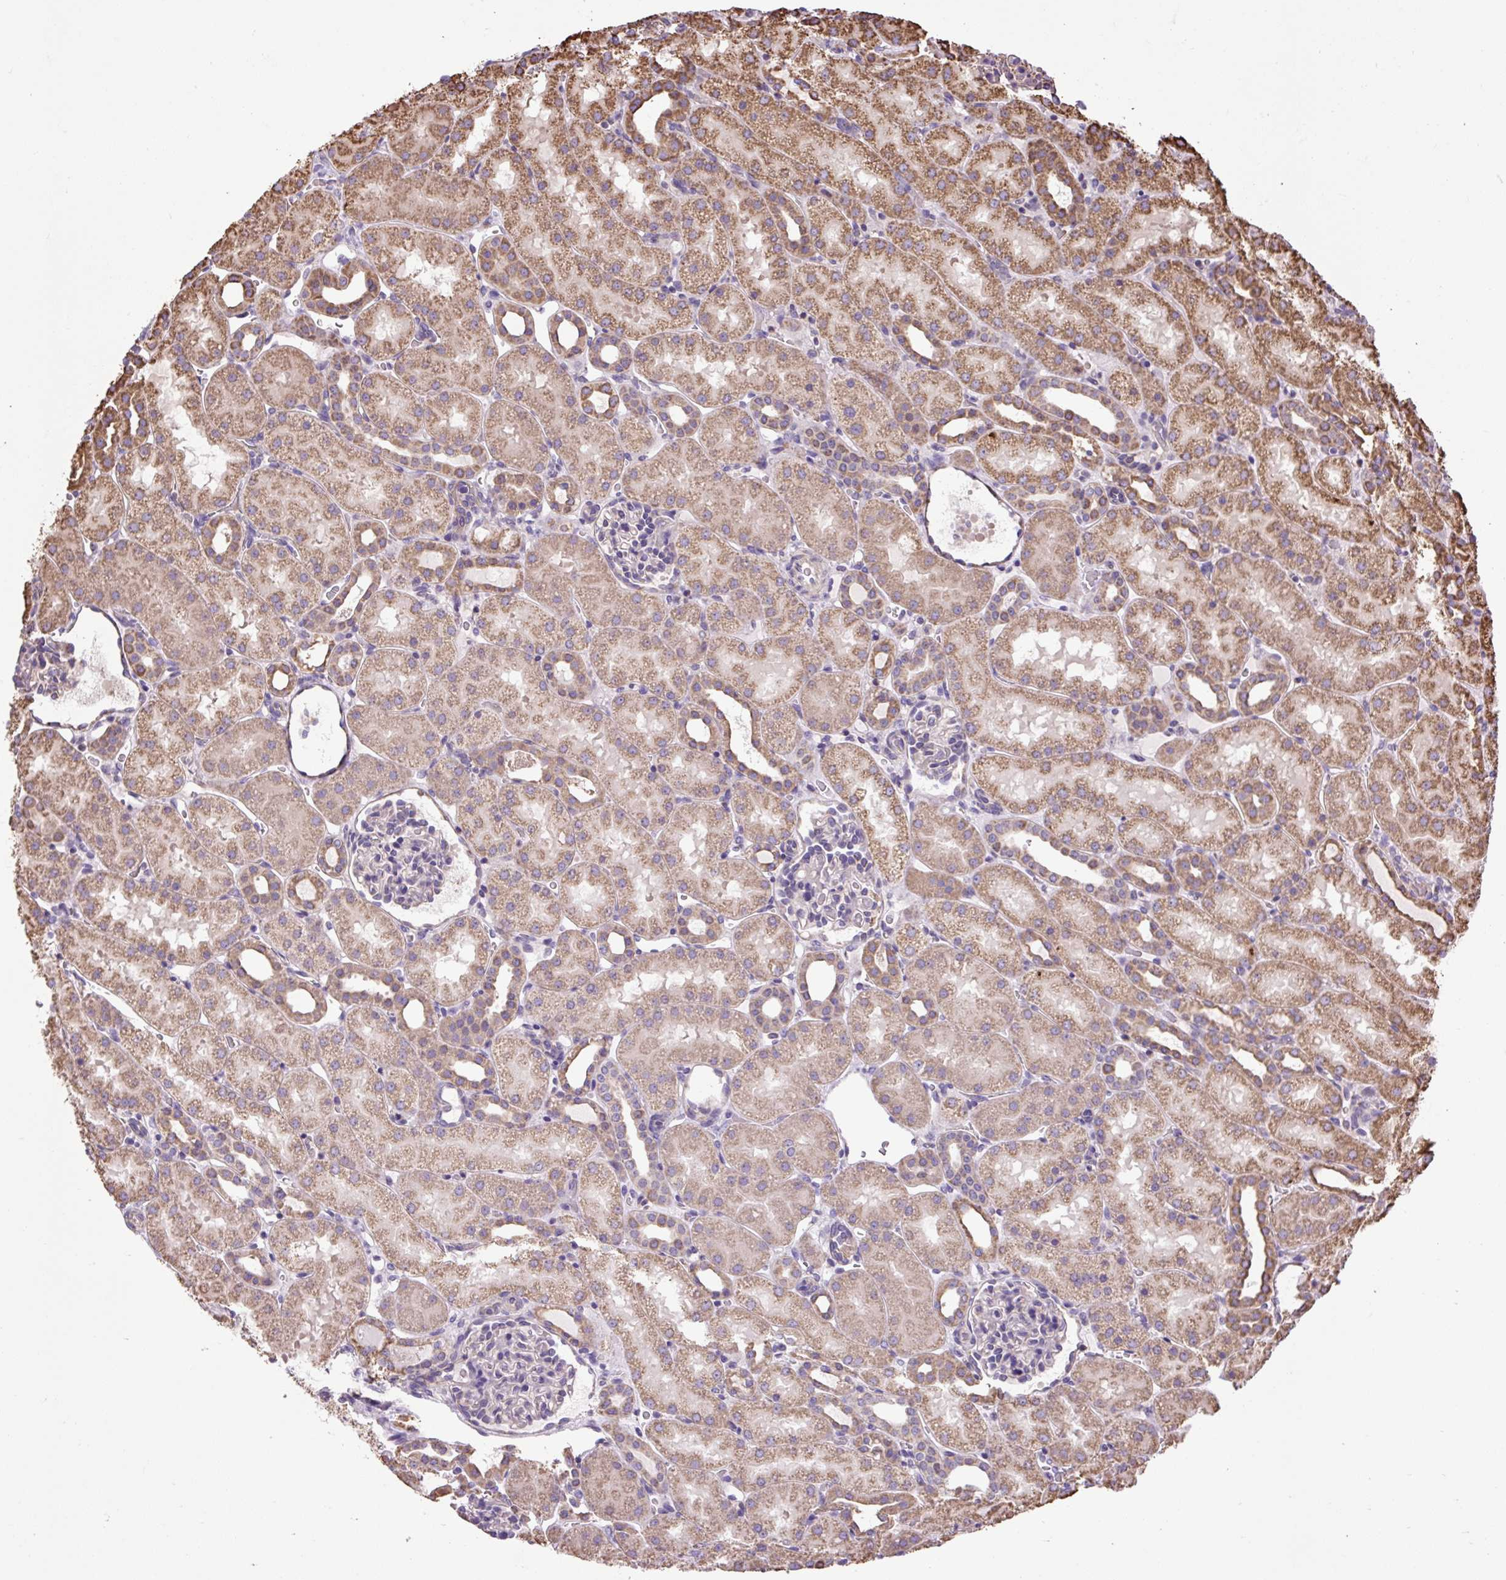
{"staining": {"intensity": "weak", "quantity": "<25%", "location": "cytoplasmic/membranous"}, "tissue": "kidney", "cell_type": "Cells in glomeruli", "image_type": "normal", "snomed": [{"axis": "morphology", "description": "Normal tissue, NOS"}, {"axis": "topography", "description": "Kidney"}], "caption": "The histopathology image reveals no staining of cells in glomeruli in normal kidney. (DAB (3,3'-diaminobenzidine) immunohistochemistry with hematoxylin counter stain).", "gene": "PLCG1", "patient": {"sex": "male", "age": 2}}